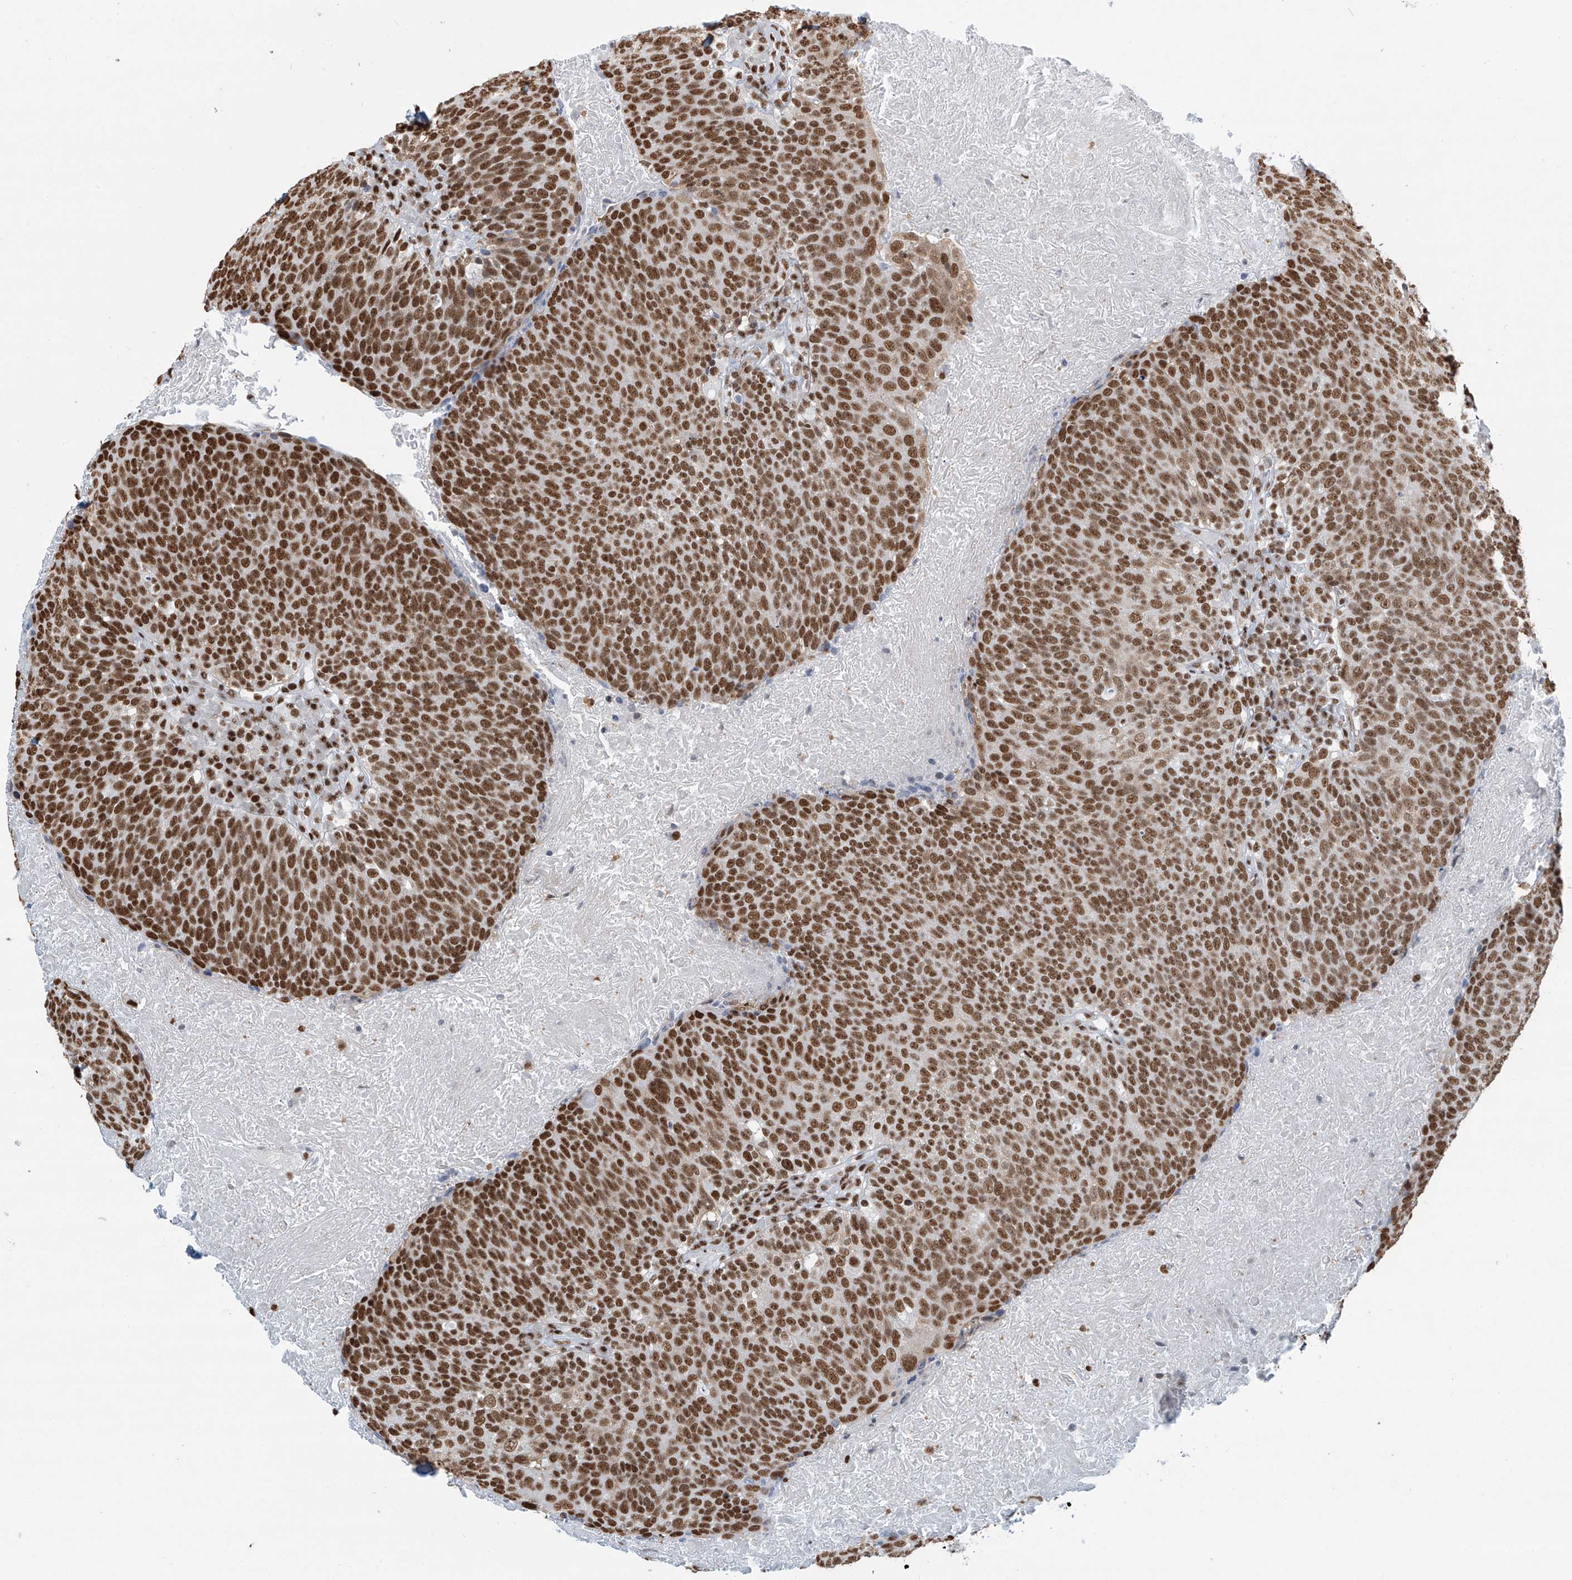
{"staining": {"intensity": "strong", "quantity": ">75%", "location": "nuclear"}, "tissue": "head and neck cancer", "cell_type": "Tumor cells", "image_type": "cancer", "snomed": [{"axis": "morphology", "description": "Squamous cell carcinoma, NOS"}, {"axis": "morphology", "description": "Squamous cell carcinoma, metastatic, NOS"}, {"axis": "topography", "description": "Lymph node"}, {"axis": "topography", "description": "Head-Neck"}], "caption": "Approximately >75% of tumor cells in human head and neck metastatic squamous cell carcinoma exhibit strong nuclear protein positivity as visualized by brown immunohistochemical staining.", "gene": "SARNP", "patient": {"sex": "male", "age": 62}}